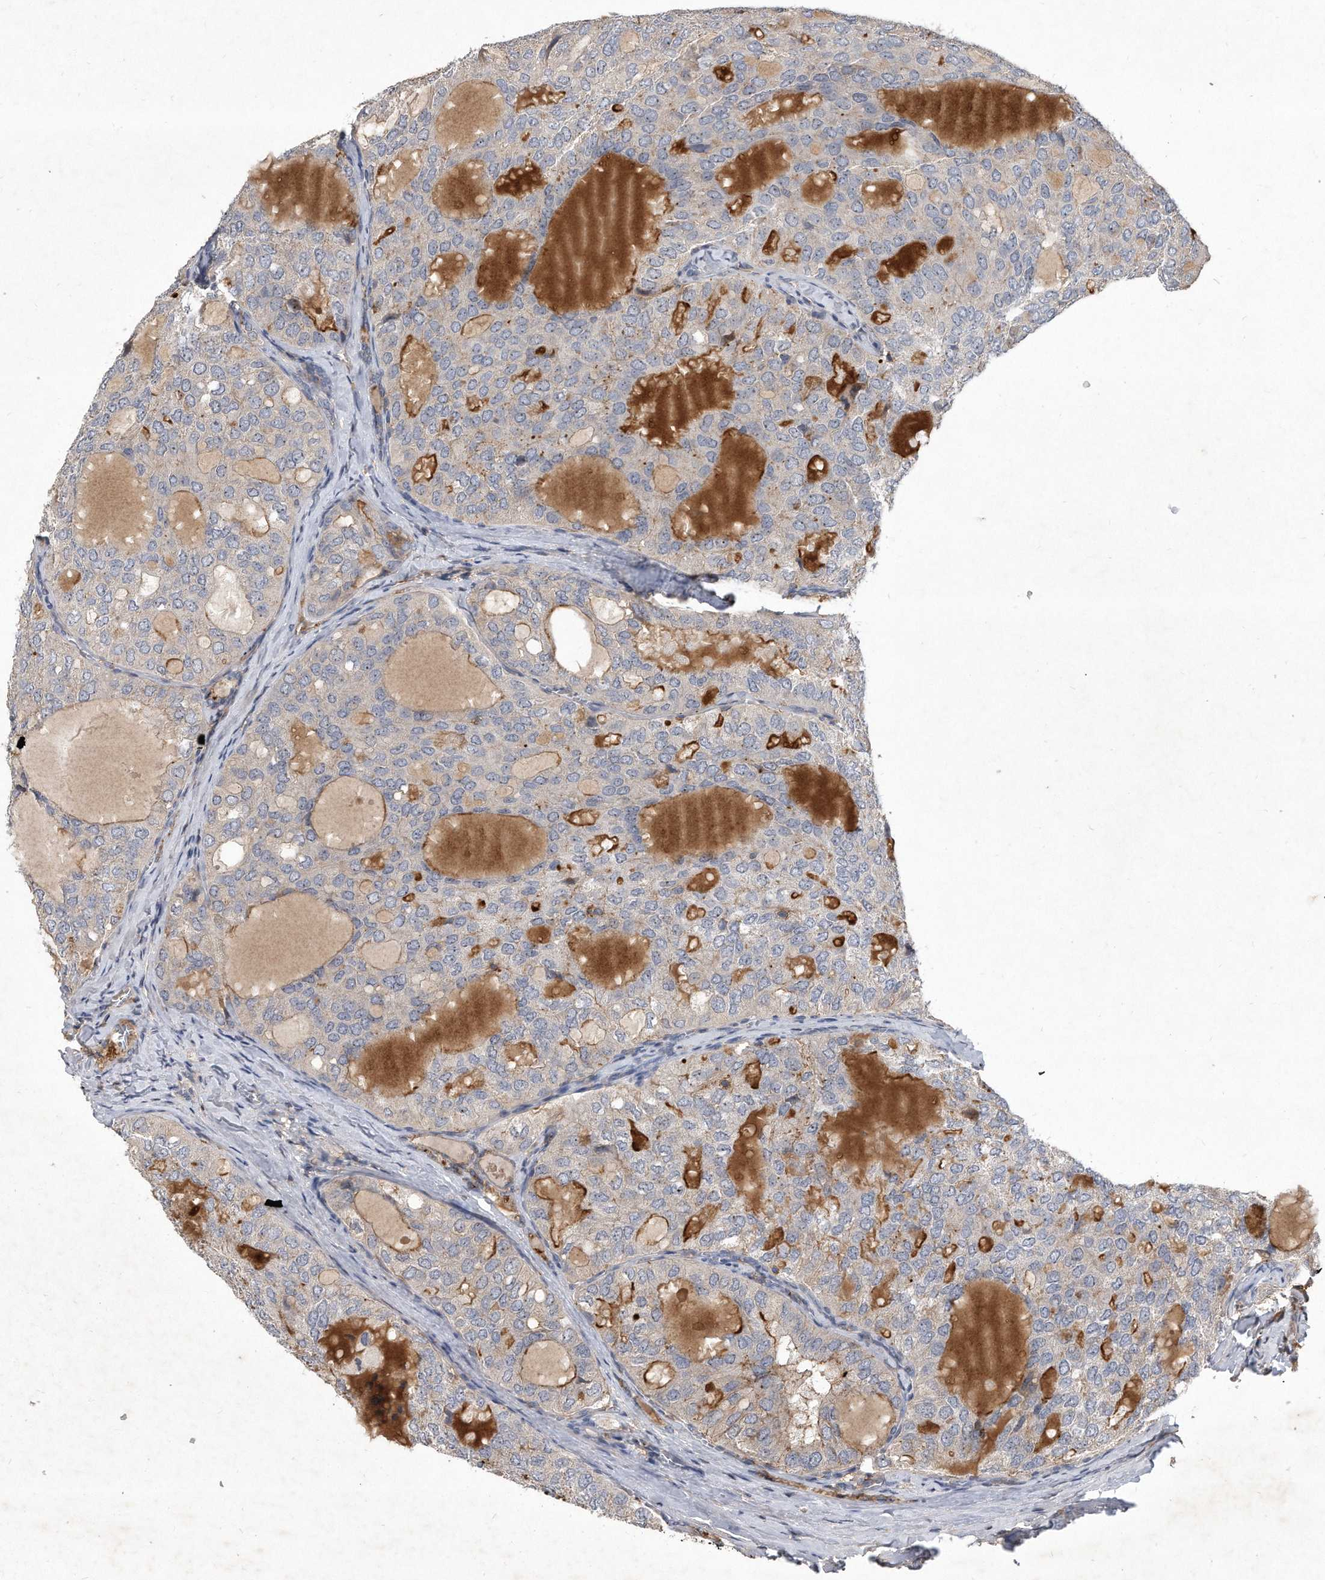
{"staining": {"intensity": "moderate", "quantity": "<25%", "location": "cytoplasmic/membranous"}, "tissue": "thyroid cancer", "cell_type": "Tumor cells", "image_type": "cancer", "snomed": [{"axis": "morphology", "description": "Follicular adenoma carcinoma, NOS"}, {"axis": "topography", "description": "Thyroid gland"}], "caption": "DAB immunohistochemical staining of thyroid cancer (follicular adenoma carcinoma) shows moderate cytoplasmic/membranous protein positivity in about <25% of tumor cells. The protein is shown in brown color, while the nuclei are stained blue.", "gene": "PGBD2", "patient": {"sex": "male", "age": 75}}